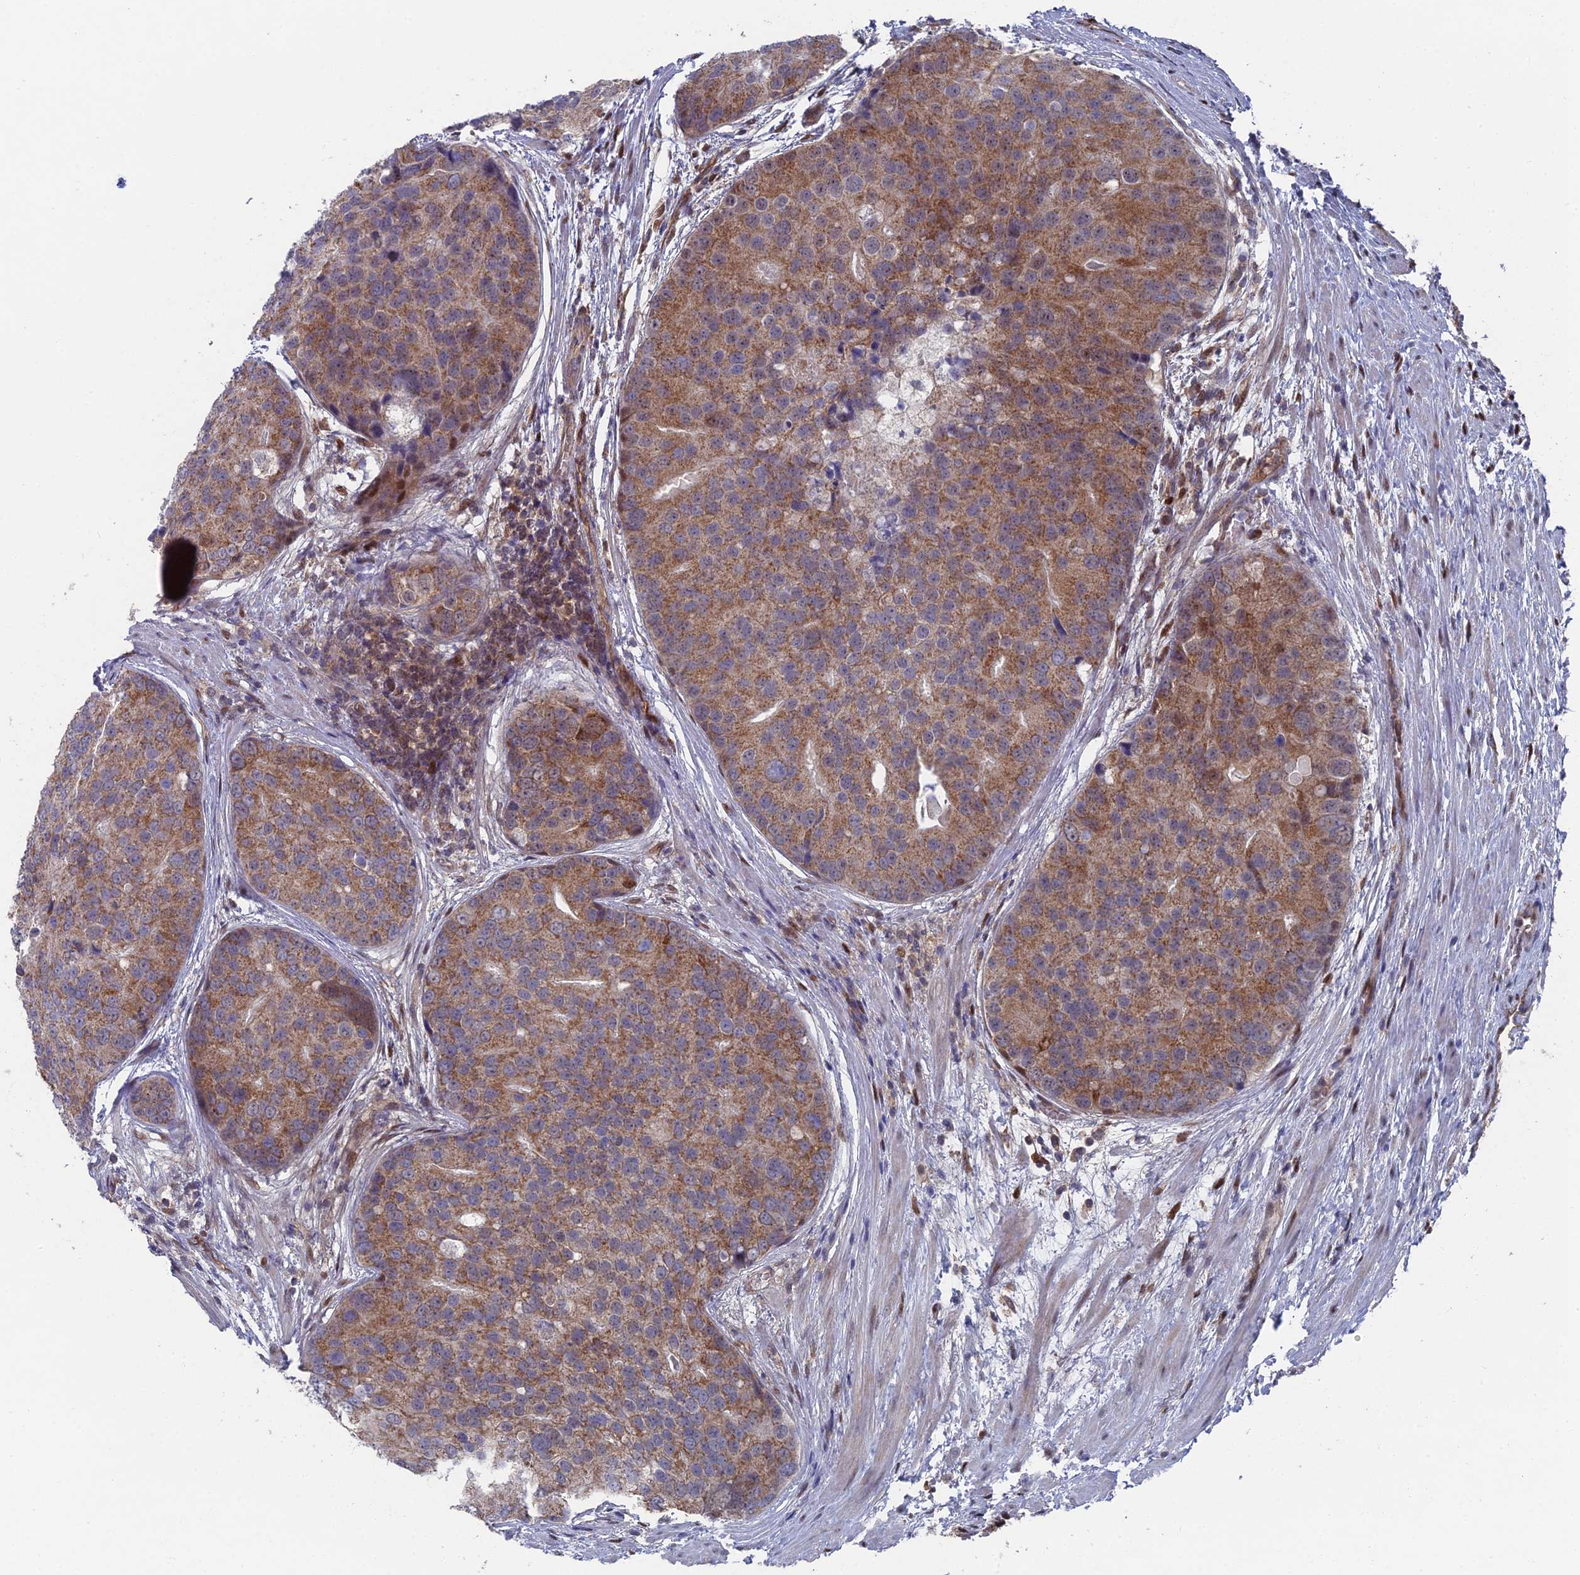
{"staining": {"intensity": "moderate", "quantity": ">75%", "location": "cytoplasmic/membranous"}, "tissue": "prostate cancer", "cell_type": "Tumor cells", "image_type": "cancer", "snomed": [{"axis": "morphology", "description": "Adenocarcinoma, High grade"}, {"axis": "topography", "description": "Prostate"}], "caption": "Protein staining reveals moderate cytoplasmic/membranous staining in approximately >75% of tumor cells in prostate high-grade adenocarcinoma.", "gene": "UNC5D", "patient": {"sex": "male", "age": 62}}